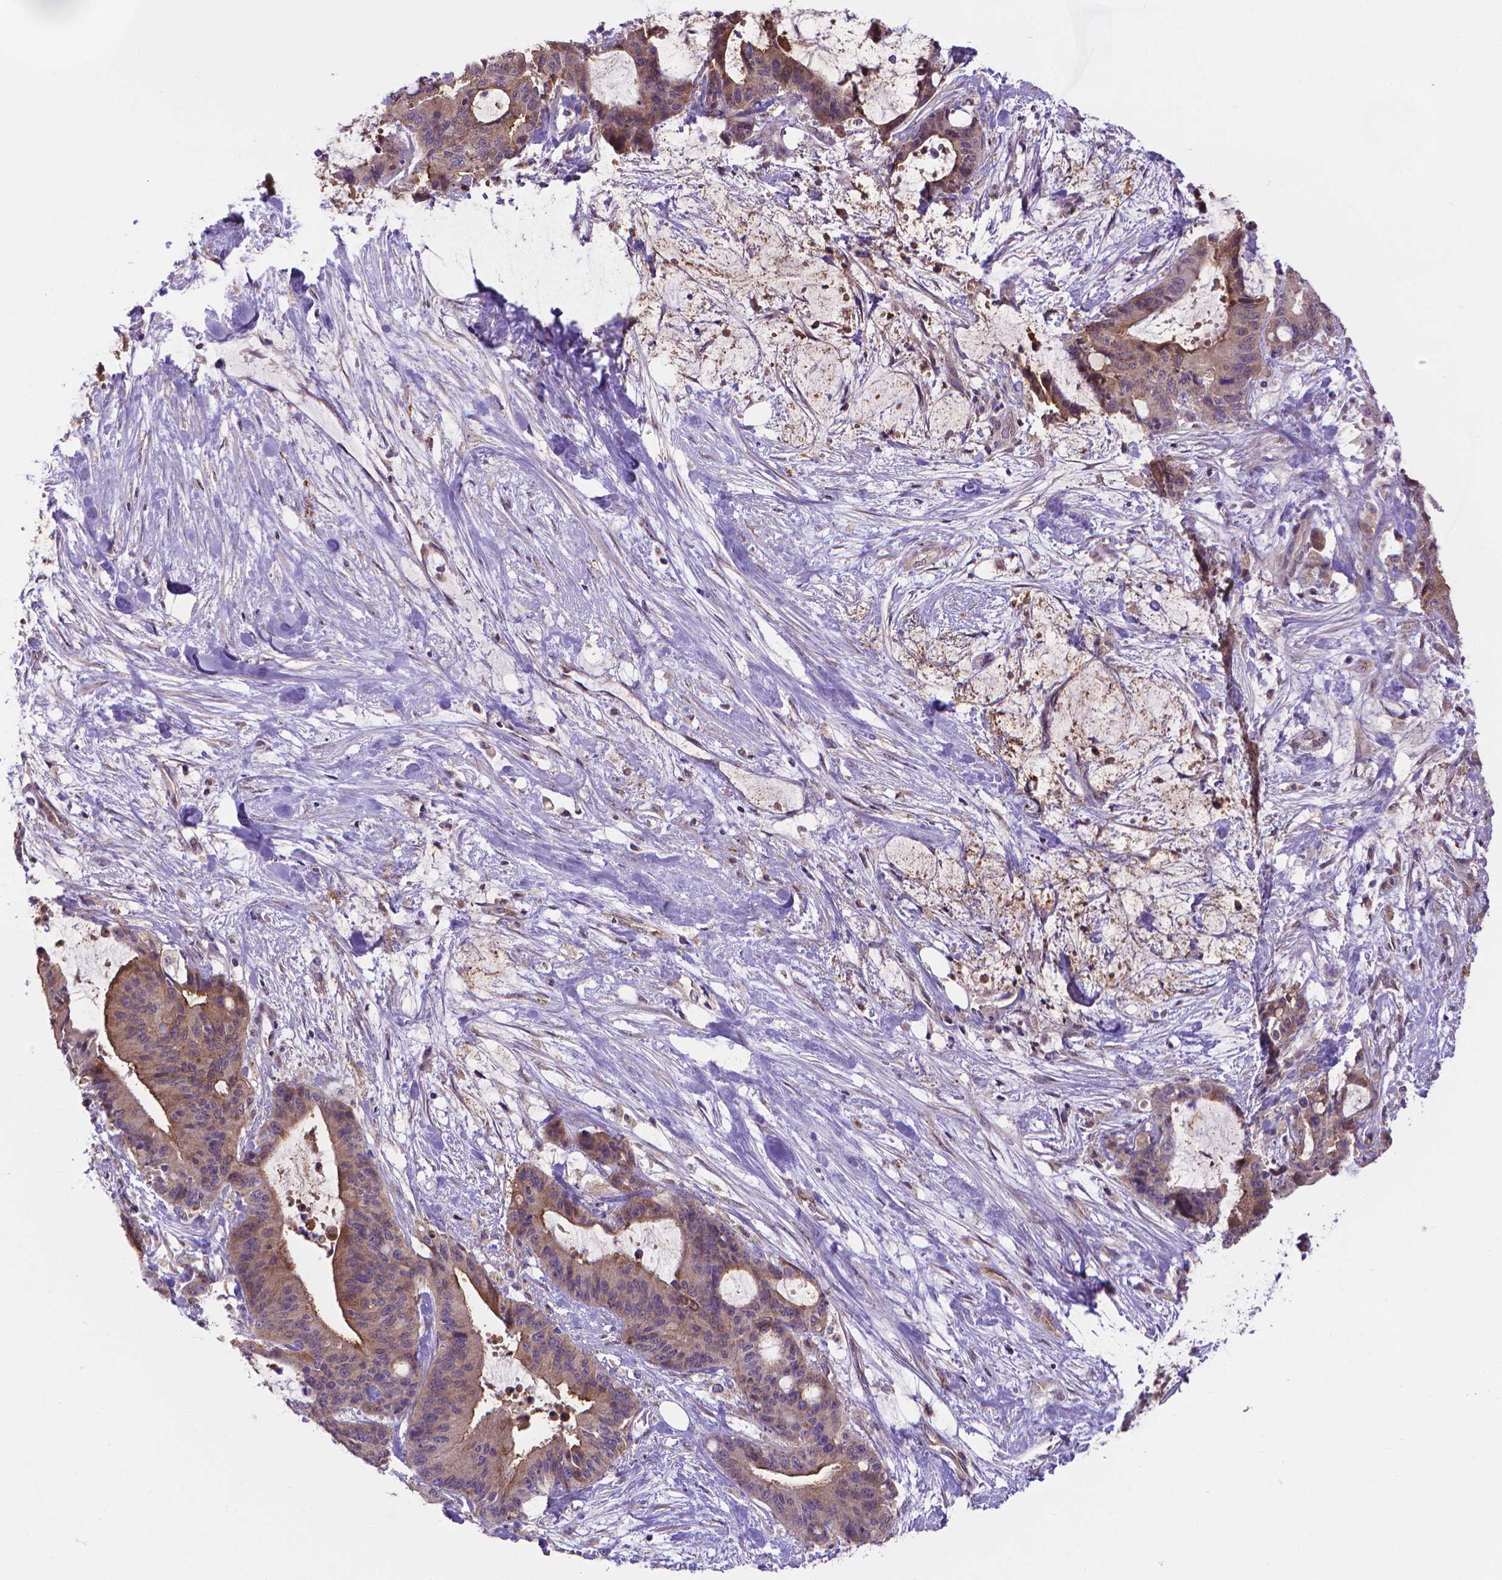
{"staining": {"intensity": "weak", "quantity": "25%-75%", "location": "cytoplasmic/membranous"}, "tissue": "liver cancer", "cell_type": "Tumor cells", "image_type": "cancer", "snomed": [{"axis": "morphology", "description": "Cholangiocarcinoma"}, {"axis": "topography", "description": "Liver"}], "caption": "Immunohistochemical staining of human liver cancer demonstrates weak cytoplasmic/membranous protein expression in approximately 25%-75% of tumor cells. (DAB = brown stain, brightfield microscopy at high magnification).", "gene": "GPR63", "patient": {"sex": "female", "age": 73}}